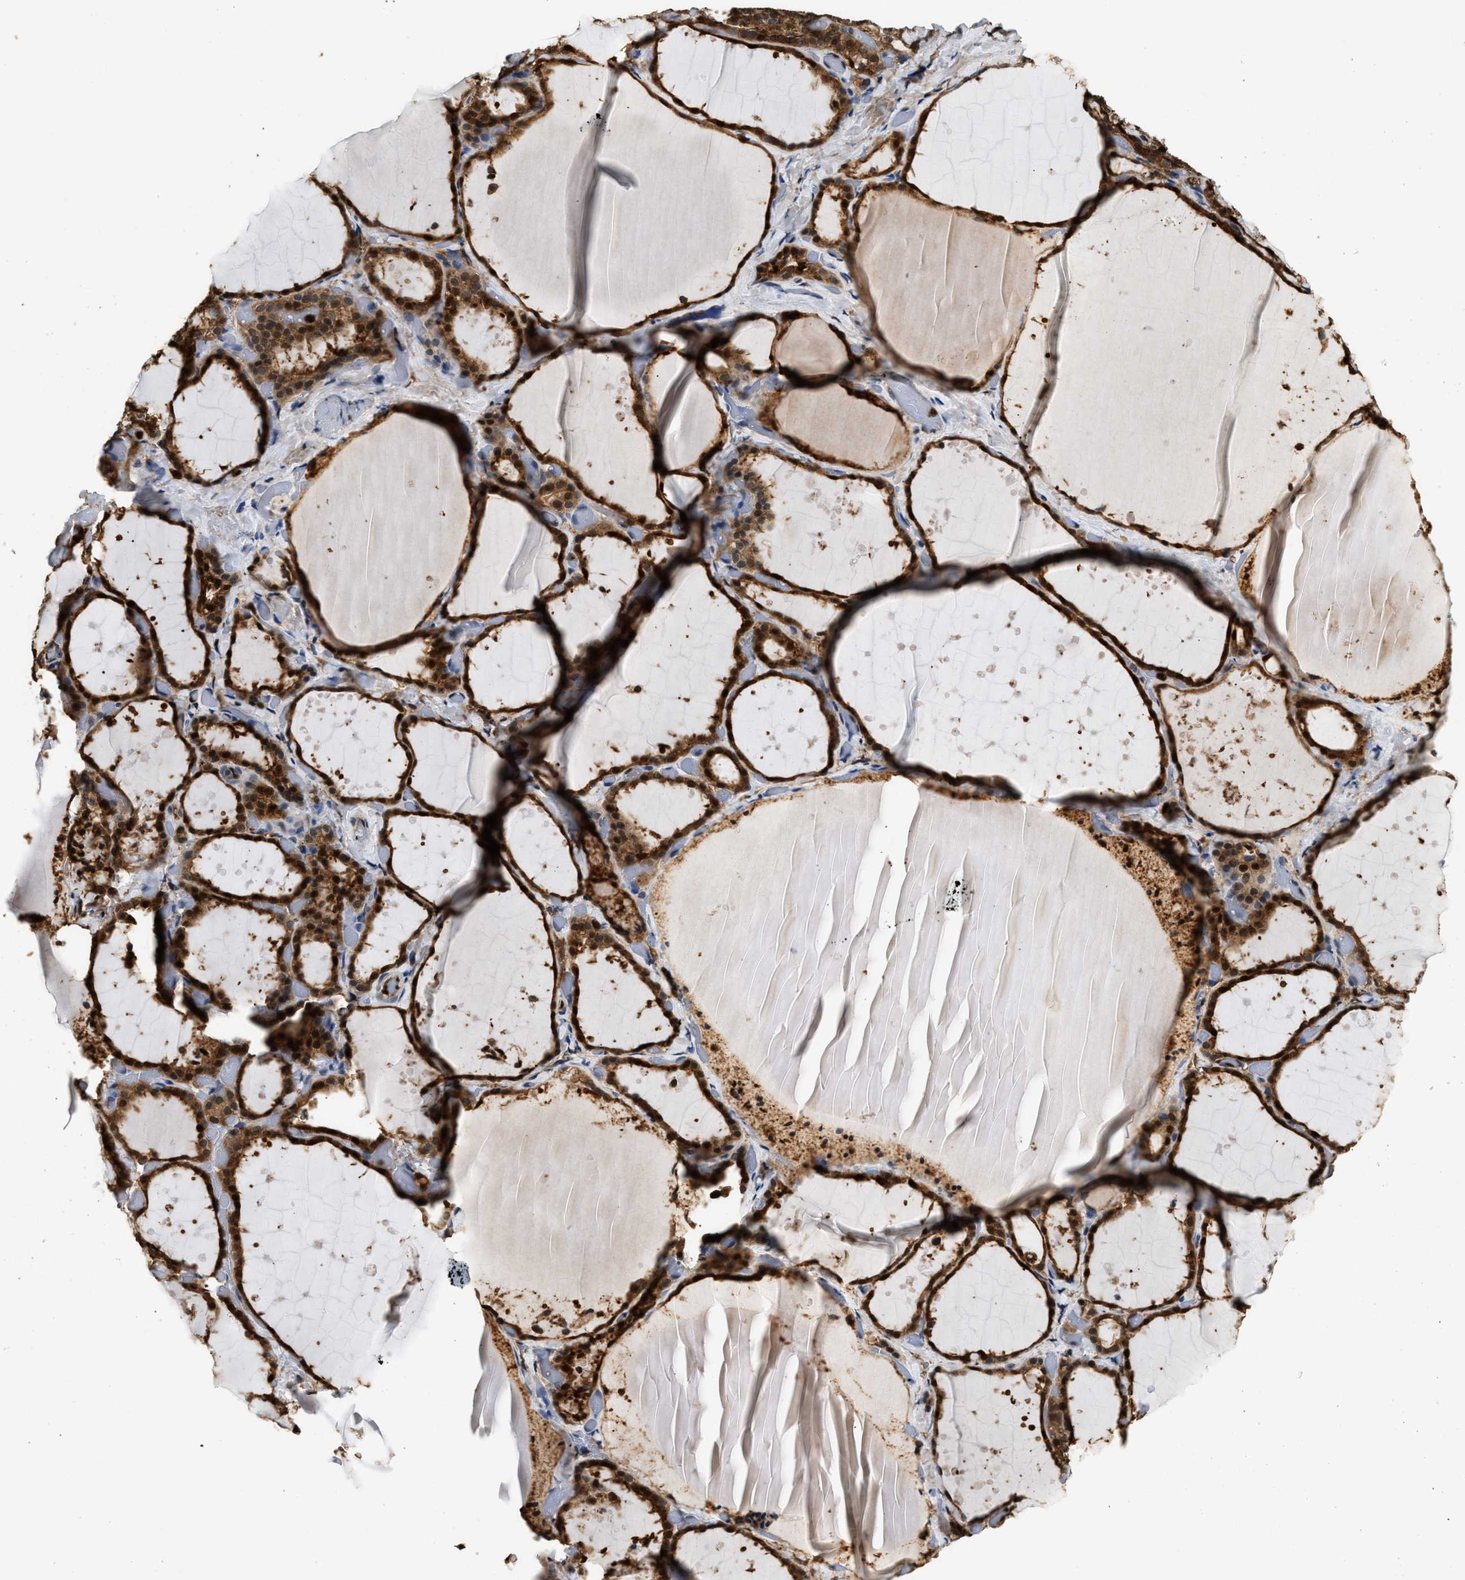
{"staining": {"intensity": "strong", "quantity": ">75%", "location": "cytoplasmic/membranous,nuclear"}, "tissue": "thyroid gland", "cell_type": "Glandular cells", "image_type": "normal", "snomed": [{"axis": "morphology", "description": "Normal tissue, NOS"}, {"axis": "topography", "description": "Thyroid gland"}], "caption": "High-magnification brightfield microscopy of unremarkable thyroid gland stained with DAB (3,3'-diaminobenzidine) (brown) and counterstained with hematoxylin (blue). glandular cells exhibit strong cytoplasmic/membranous,nuclear positivity is seen in about>75% of cells.", "gene": "ANXA3", "patient": {"sex": "female", "age": 44}}